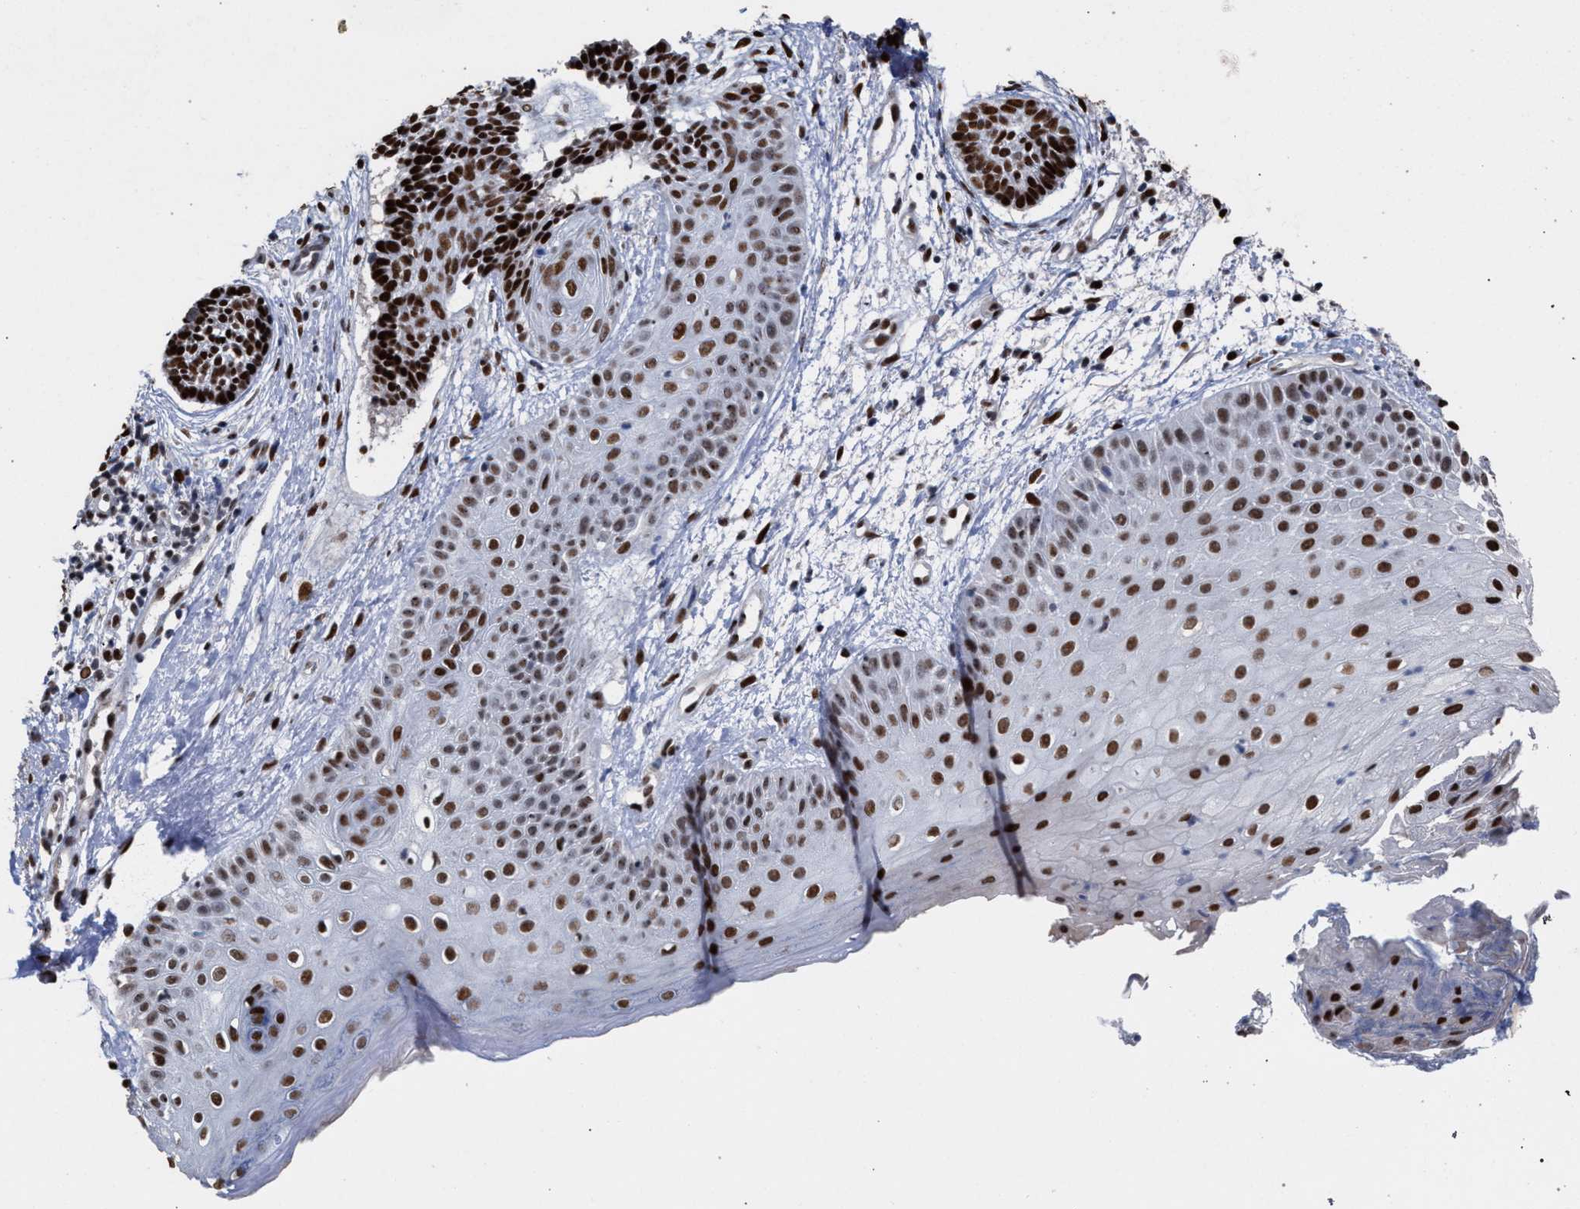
{"staining": {"intensity": "strong", "quantity": ">75%", "location": "nuclear"}, "tissue": "skin cancer", "cell_type": "Tumor cells", "image_type": "cancer", "snomed": [{"axis": "morphology", "description": "Normal tissue, NOS"}, {"axis": "morphology", "description": "Basal cell carcinoma"}, {"axis": "topography", "description": "Skin"}], "caption": "Immunohistochemistry (IHC) histopathology image of neoplastic tissue: skin cancer stained using IHC shows high levels of strong protein expression localized specifically in the nuclear of tumor cells, appearing as a nuclear brown color.", "gene": "TP53BP1", "patient": {"sex": "male", "age": 63}}